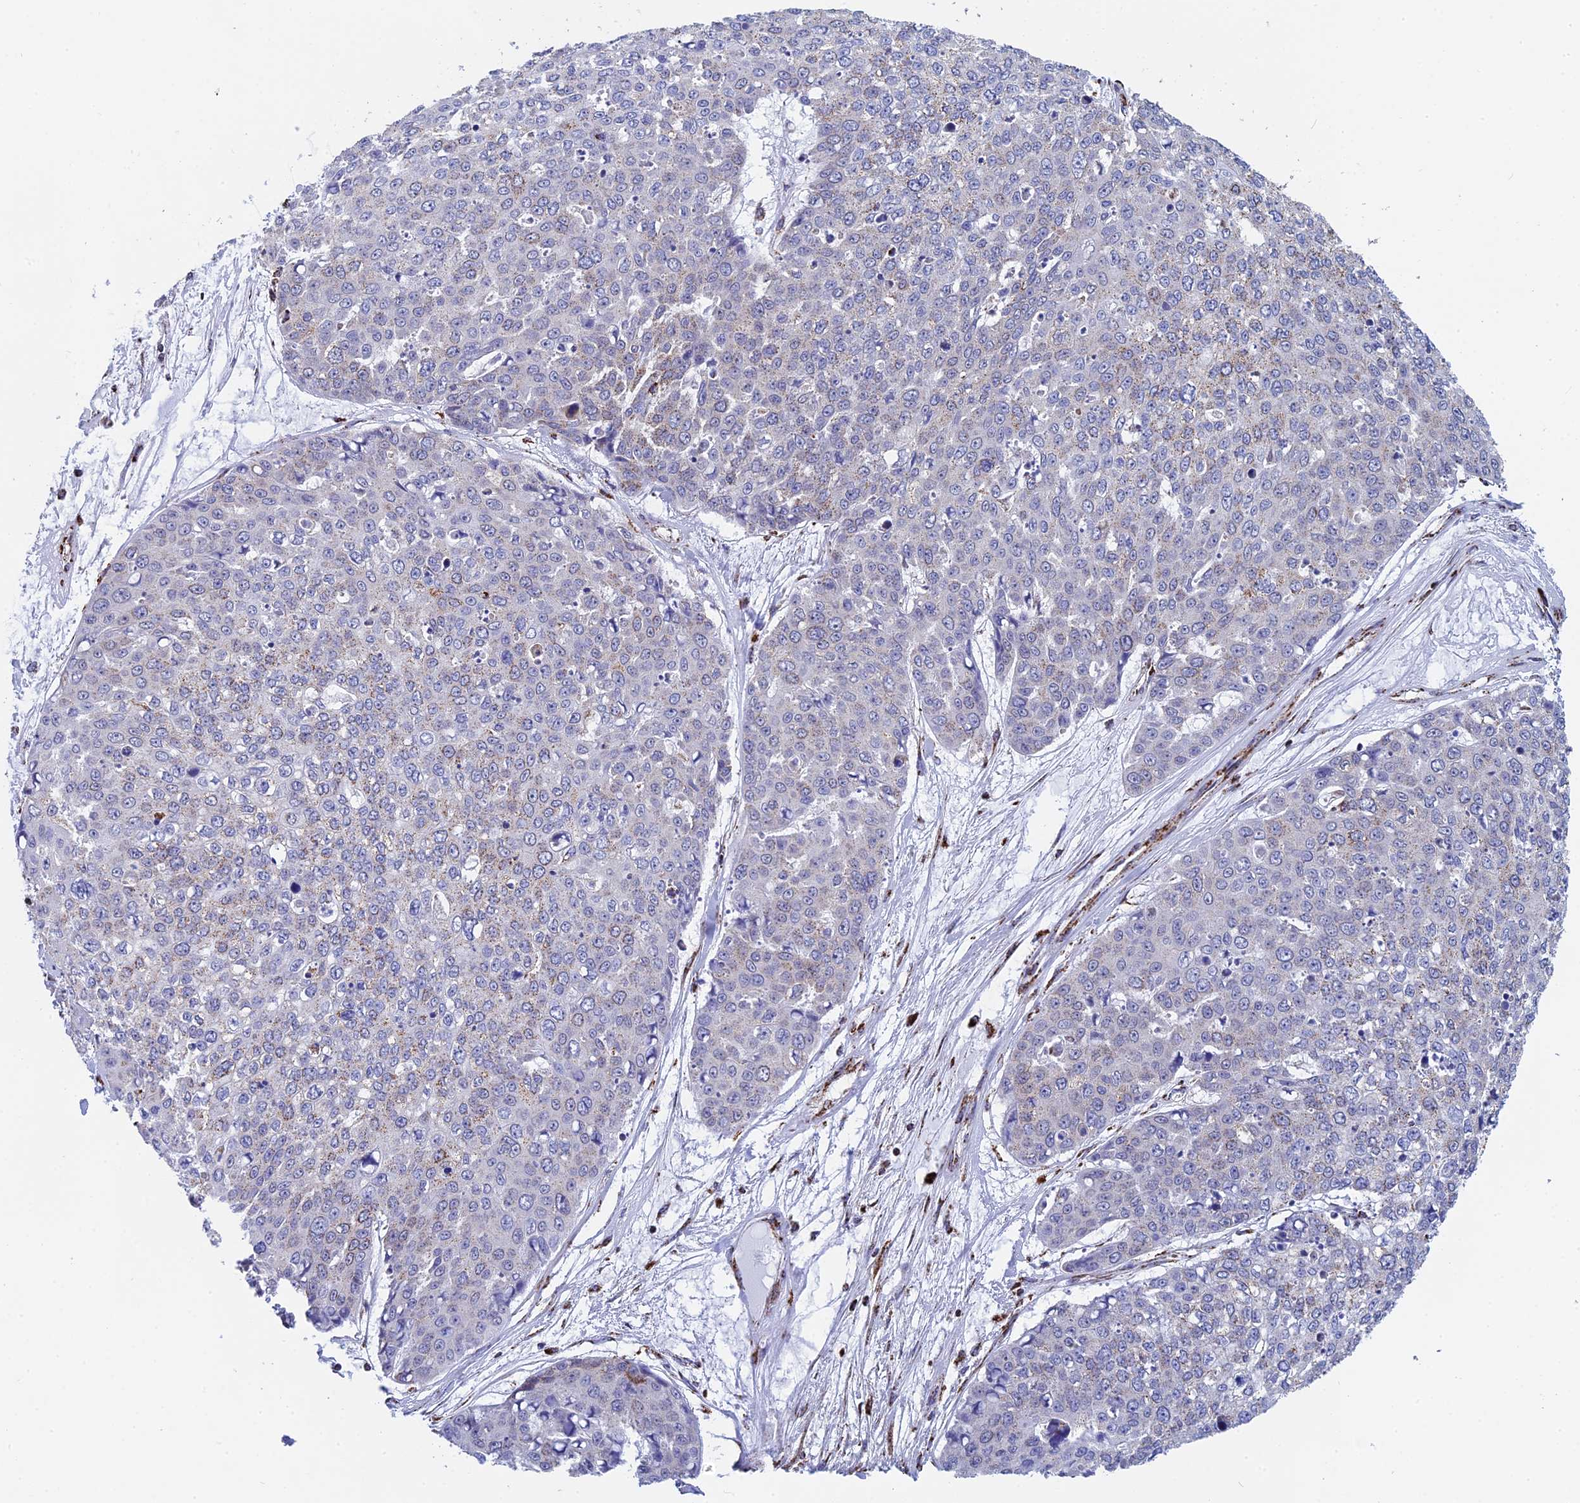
{"staining": {"intensity": "moderate", "quantity": "25%-75%", "location": "cytoplasmic/membranous"}, "tissue": "skin cancer", "cell_type": "Tumor cells", "image_type": "cancer", "snomed": [{"axis": "morphology", "description": "Squamous cell carcinoma, NOS"}, {"axis": "topography", "description": "Skin"}], "caption": "About 25%-75% of tumor cells in skin cancer (squamous cell carcinoma) exhibit moderate cytoplasmic/membranous protein positivity as visualized by brown immunohistochemical staining.", "gene": "CDC16", "patient": {"sex": "female", "age": 44}}